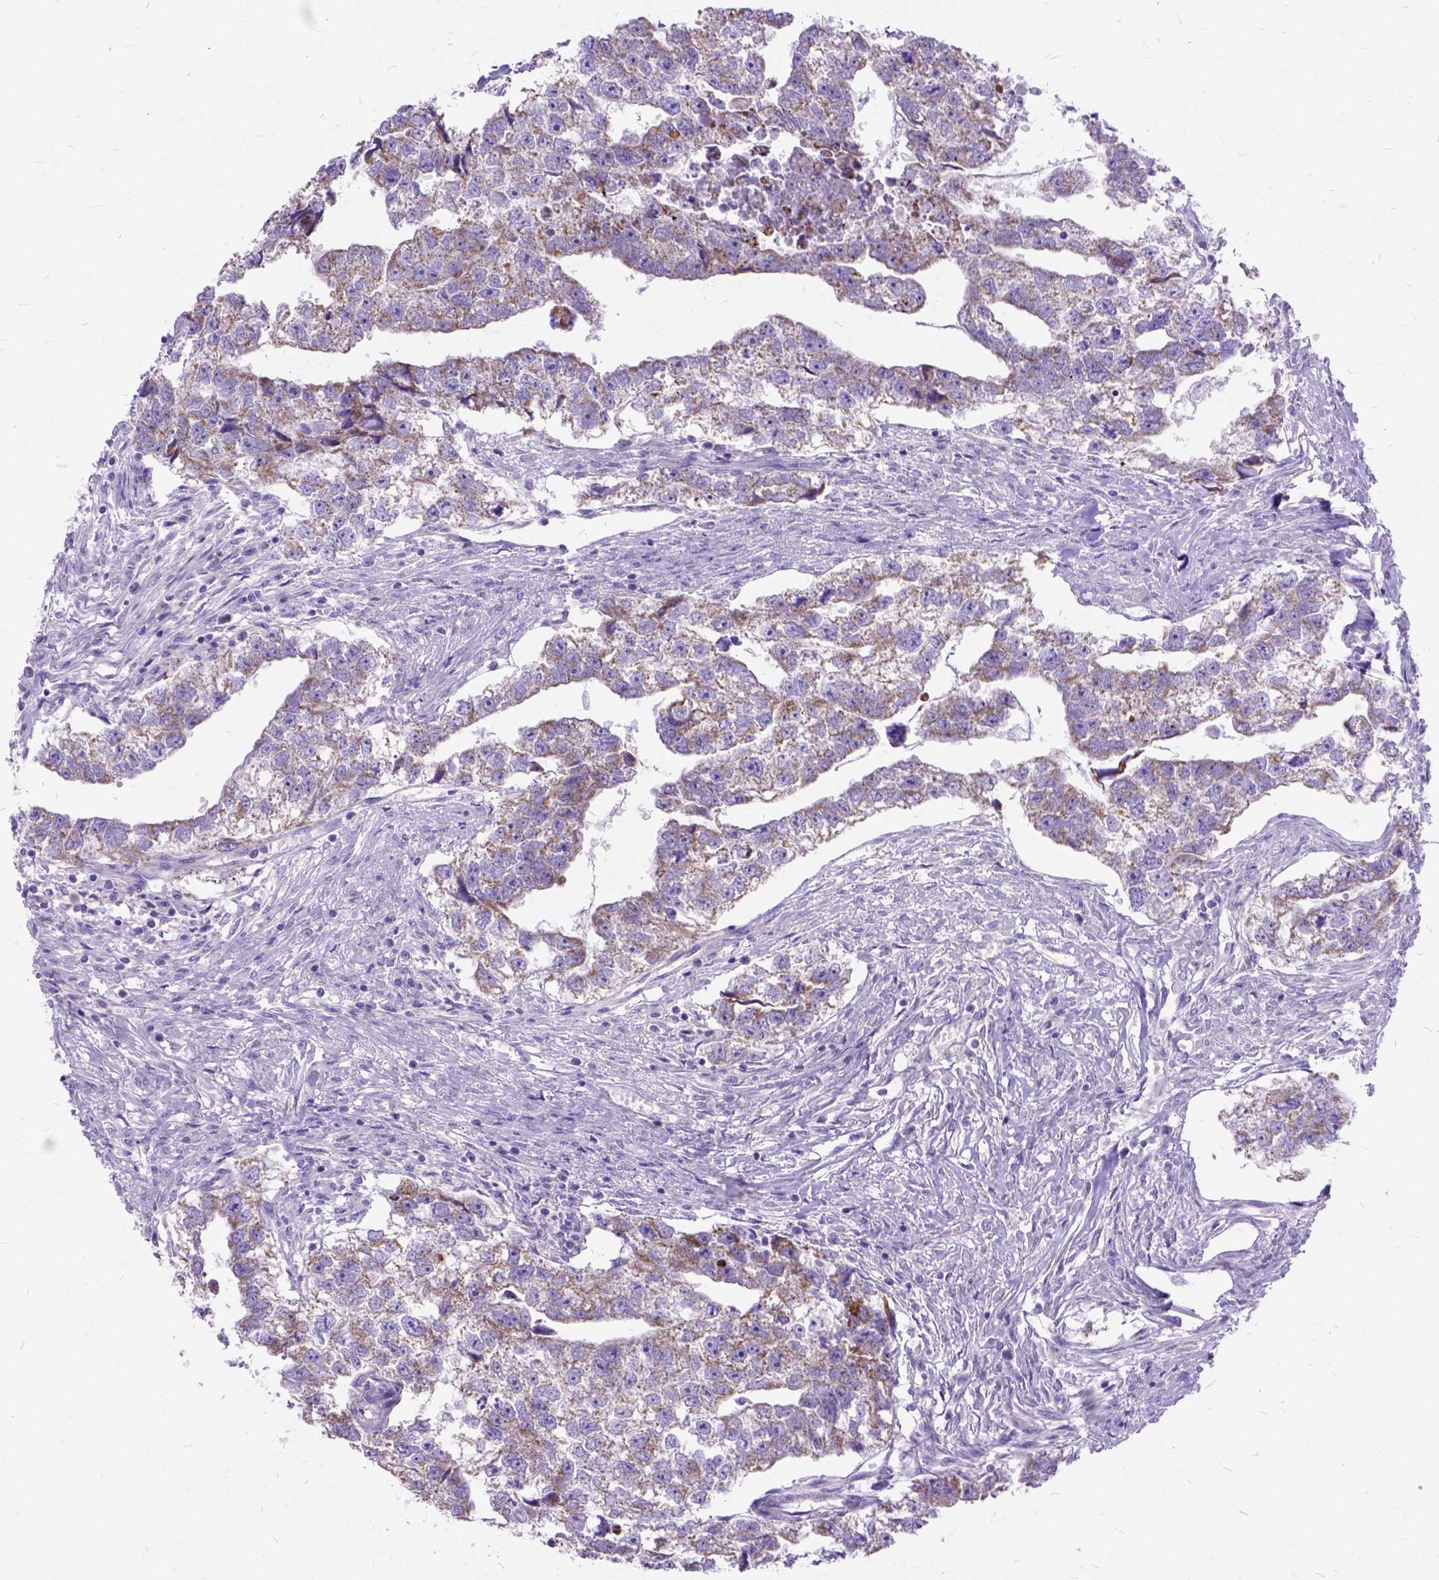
{"staining": {"intensity": "weak", "quantity": "25%-75%", "location": "cytoplasmic/membranous"}, "tissue": "testis cancer", "cell_type": "Tumor cells", "image_type": "cancer", "snomed": [{"axis": "morphology", "description": "Carcinoma, Embryonal, NOS"}, {"axis": "morphology", "description": "Teratoma, malignant, NOS"}, {"axis": "topography", "description": "Testis"}], "caption": "Tumor cells show low levels of weak cytoplasmic/membranous positivity in approximately 25%-75% of cells in human testis cancer (malignant teratoma). The staining was performed using DAB, with brown indicating positive protein expression. Nuclei are stained blue with hematoxylin.", "gene": "CTAG2", "patient": {"sex": "male", "age": 44}}